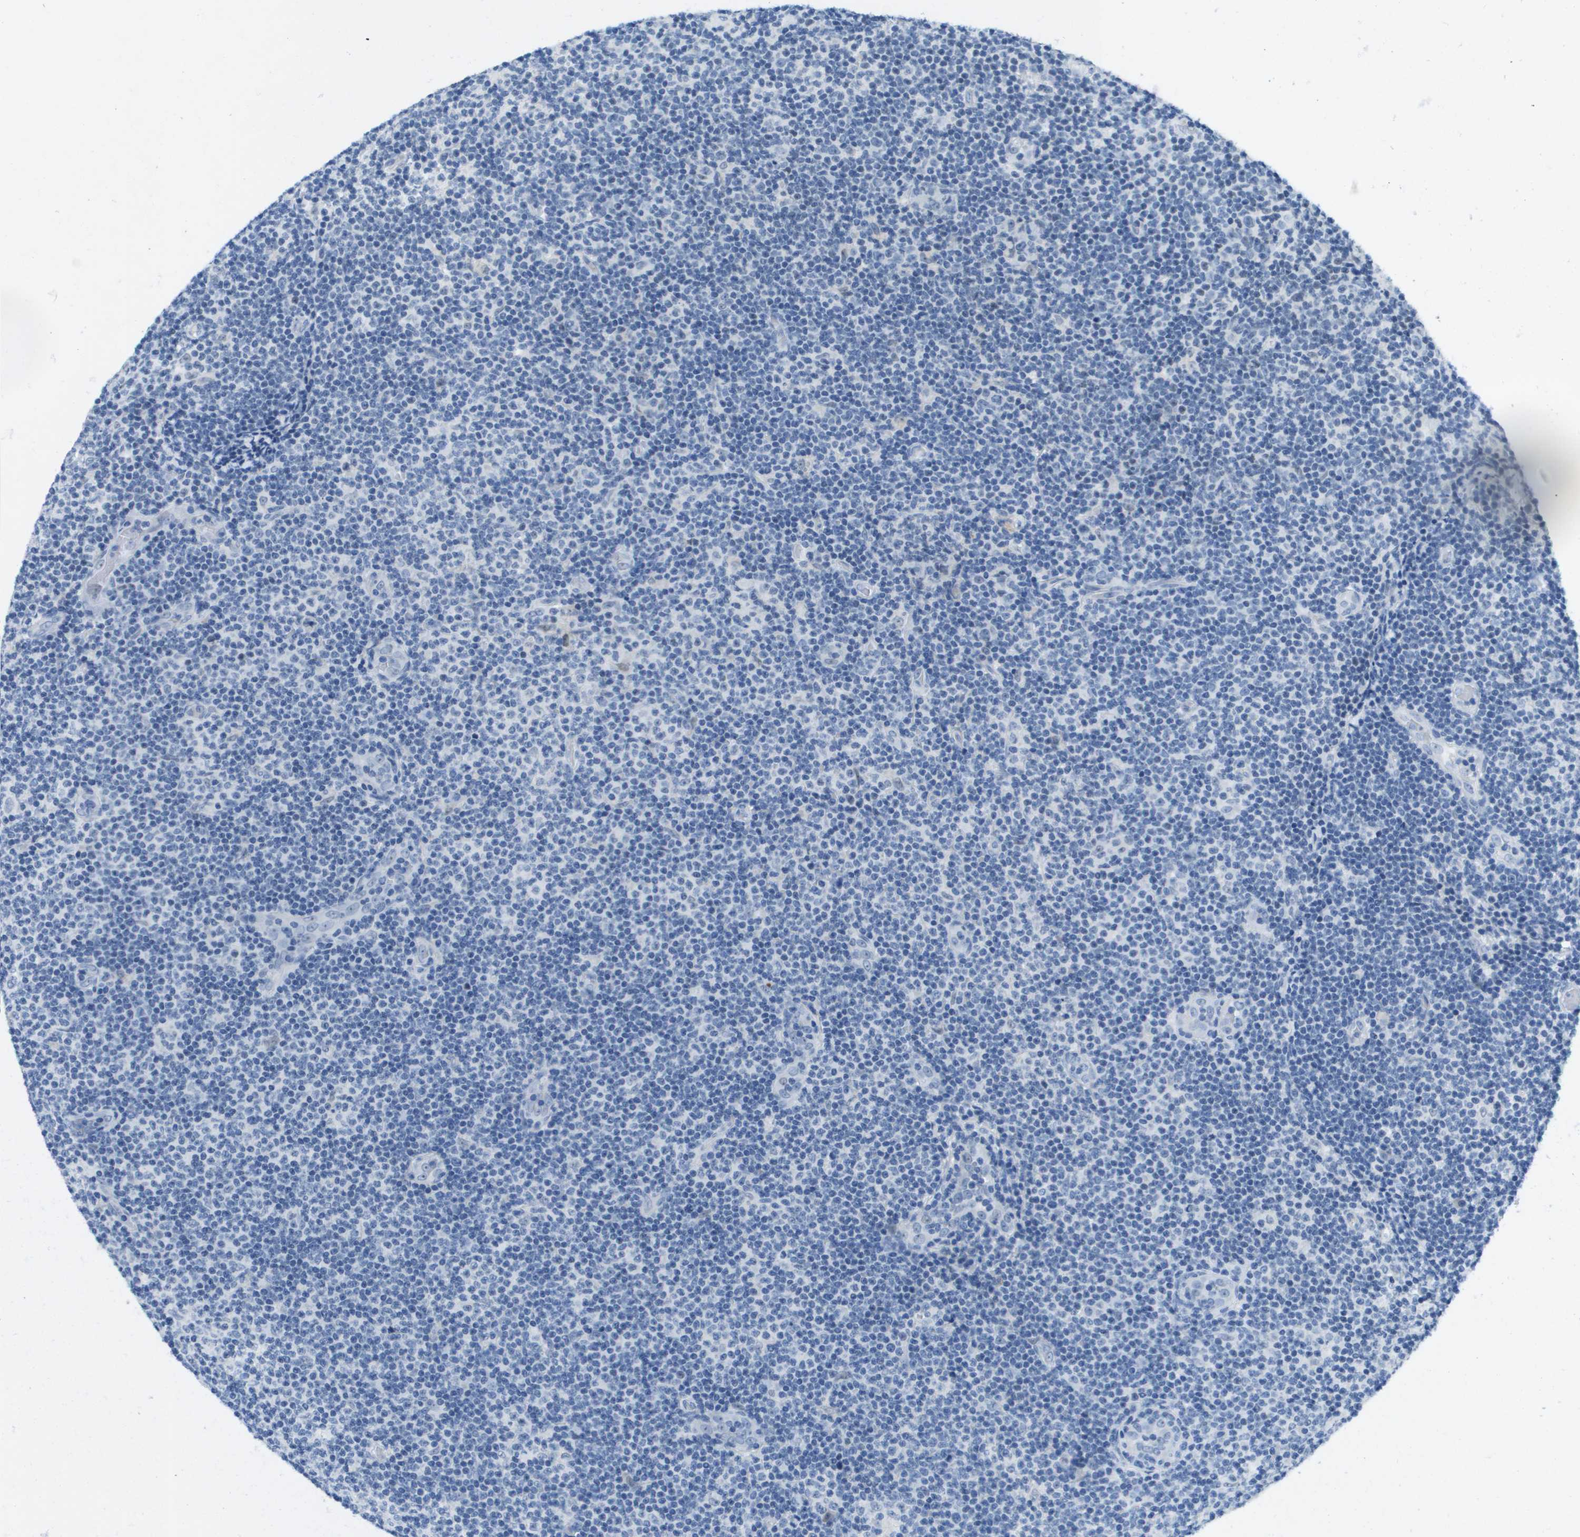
{"staining": {"intensity": "negative", "quantity": "none", "location": "none"}, "tissue": "lymphoma", "cell_type": "Tumor cells", "image_type": "cancer", "snomed": [{"axis": "morphology", "description": "Malignant lymphoma, non-Hodgkin's type, Low grade"}, {"axis": "topography", "description": "Lymph node"}], "caption": "There is no significant staining in tumor cells of low-grade malignant lymphoma, non-Hodgkin's type. (Stains: DAB (3,3'-diaminobenzidine) immunohistochemistry with hematoxylin counter stain, Microscopy: brightfield microscopy at high magnification).", "gene": "ITGA6", "patient": {"sex": "male", "age": 83}}